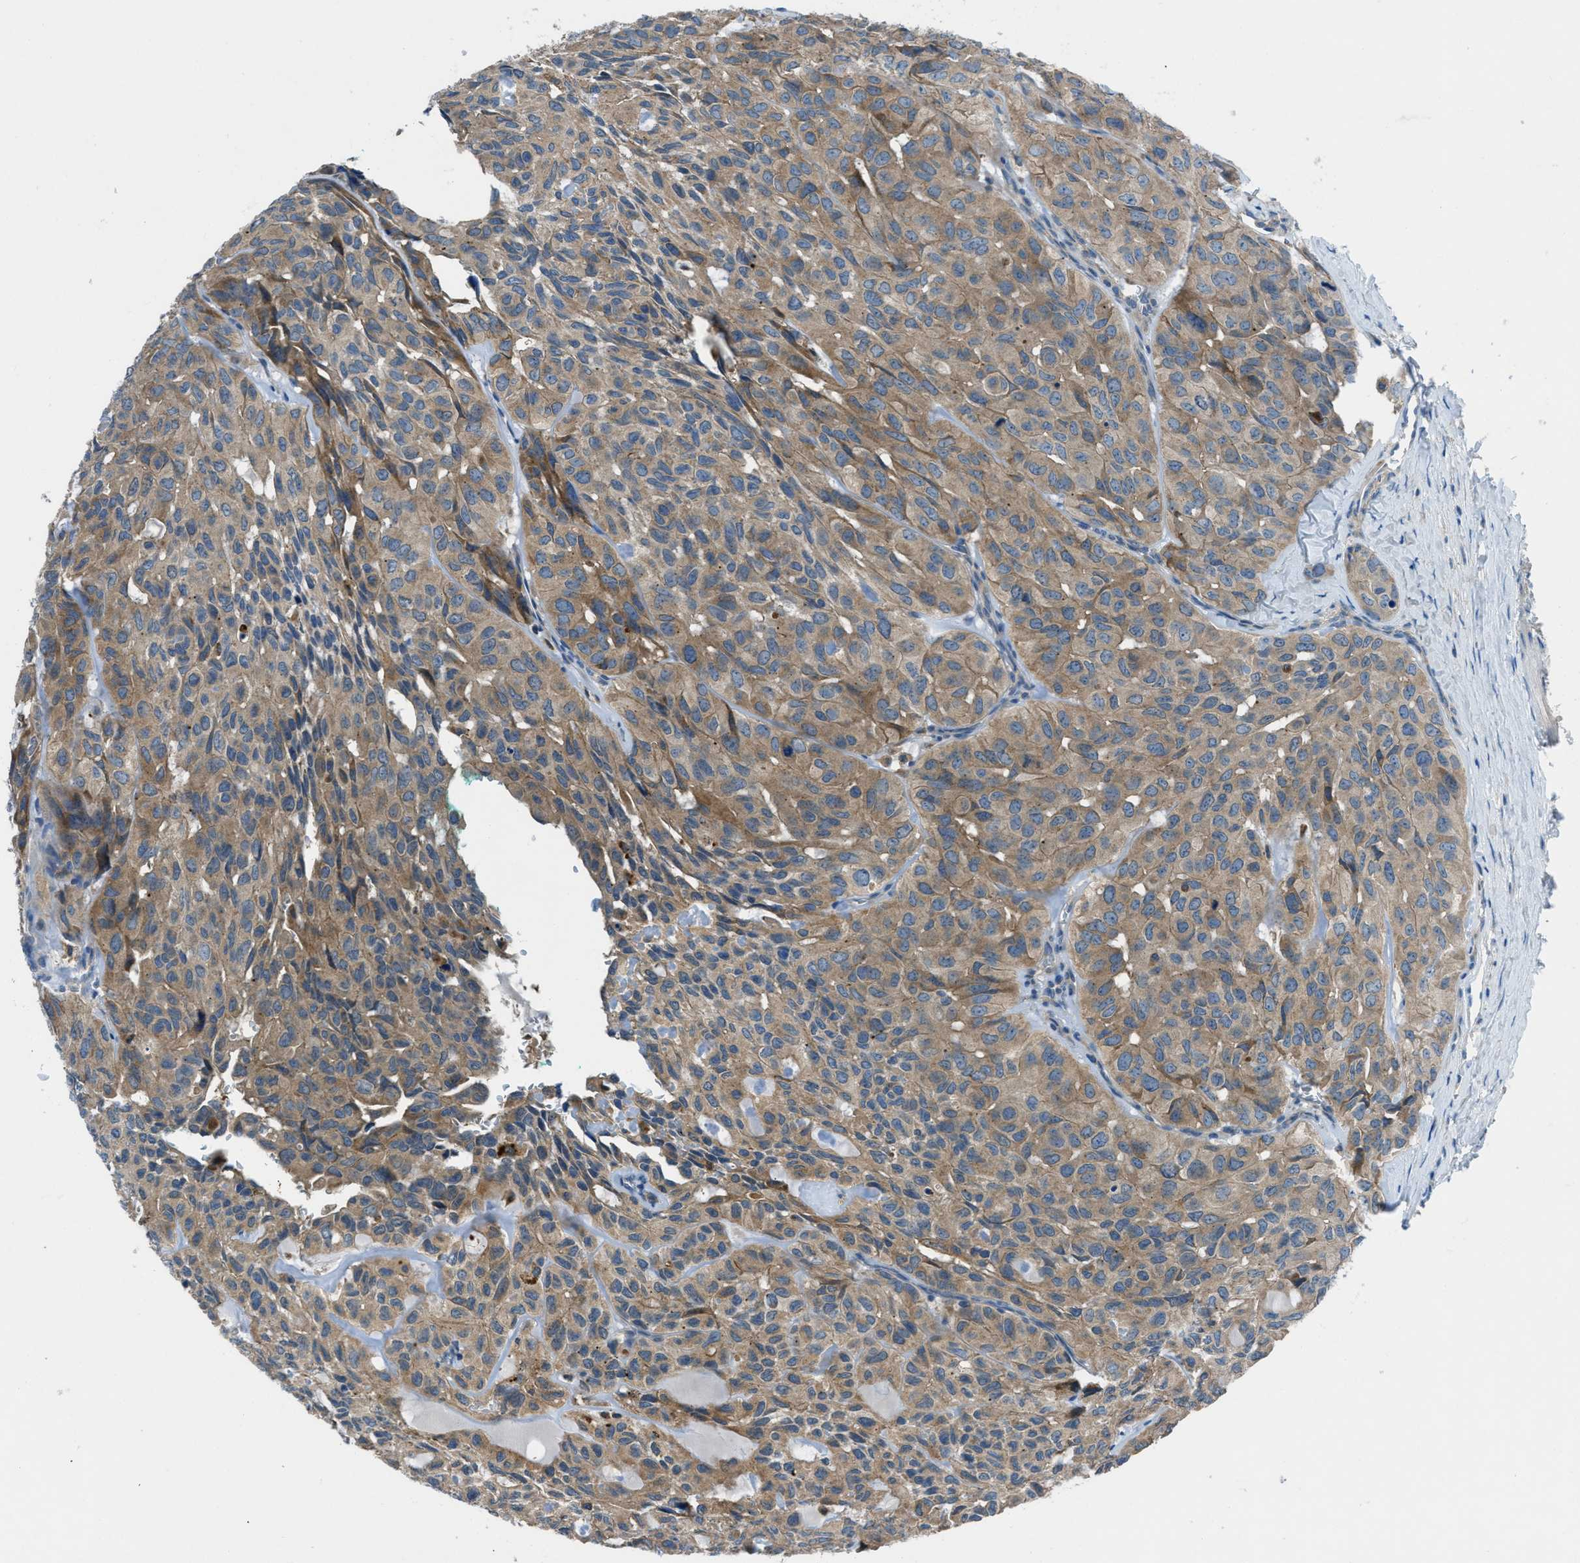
{"staining": {"intensity": "moderate", "quantity": ">75%", "location": "cytoplasmic/membranous"}, "tissue": "head and neck cancer", "cell_type": "Tumor cells", "image_type": "cancer", "snomed": [{"axis": "morphology", "description": "Adenocarcinoma, NOS"}, {"axis": "topography", "description": "Salivary gland, NOS"}, {"axis": "topography", "description": "Head-Neck"}], "caption": "IHC histopathology image of neoplastic tissue: head and neck adenocarcinoma stained using immunohistochemistry (IHC) demonstrates medium levels of moderate protein expression localized specifically in the cytoplasmic/membranous of tumor cells, appearing as a cytoplasmic/membranous brown color.", "gene": "MAP3K20", "patient": {"sex": "female", "age": 76}}